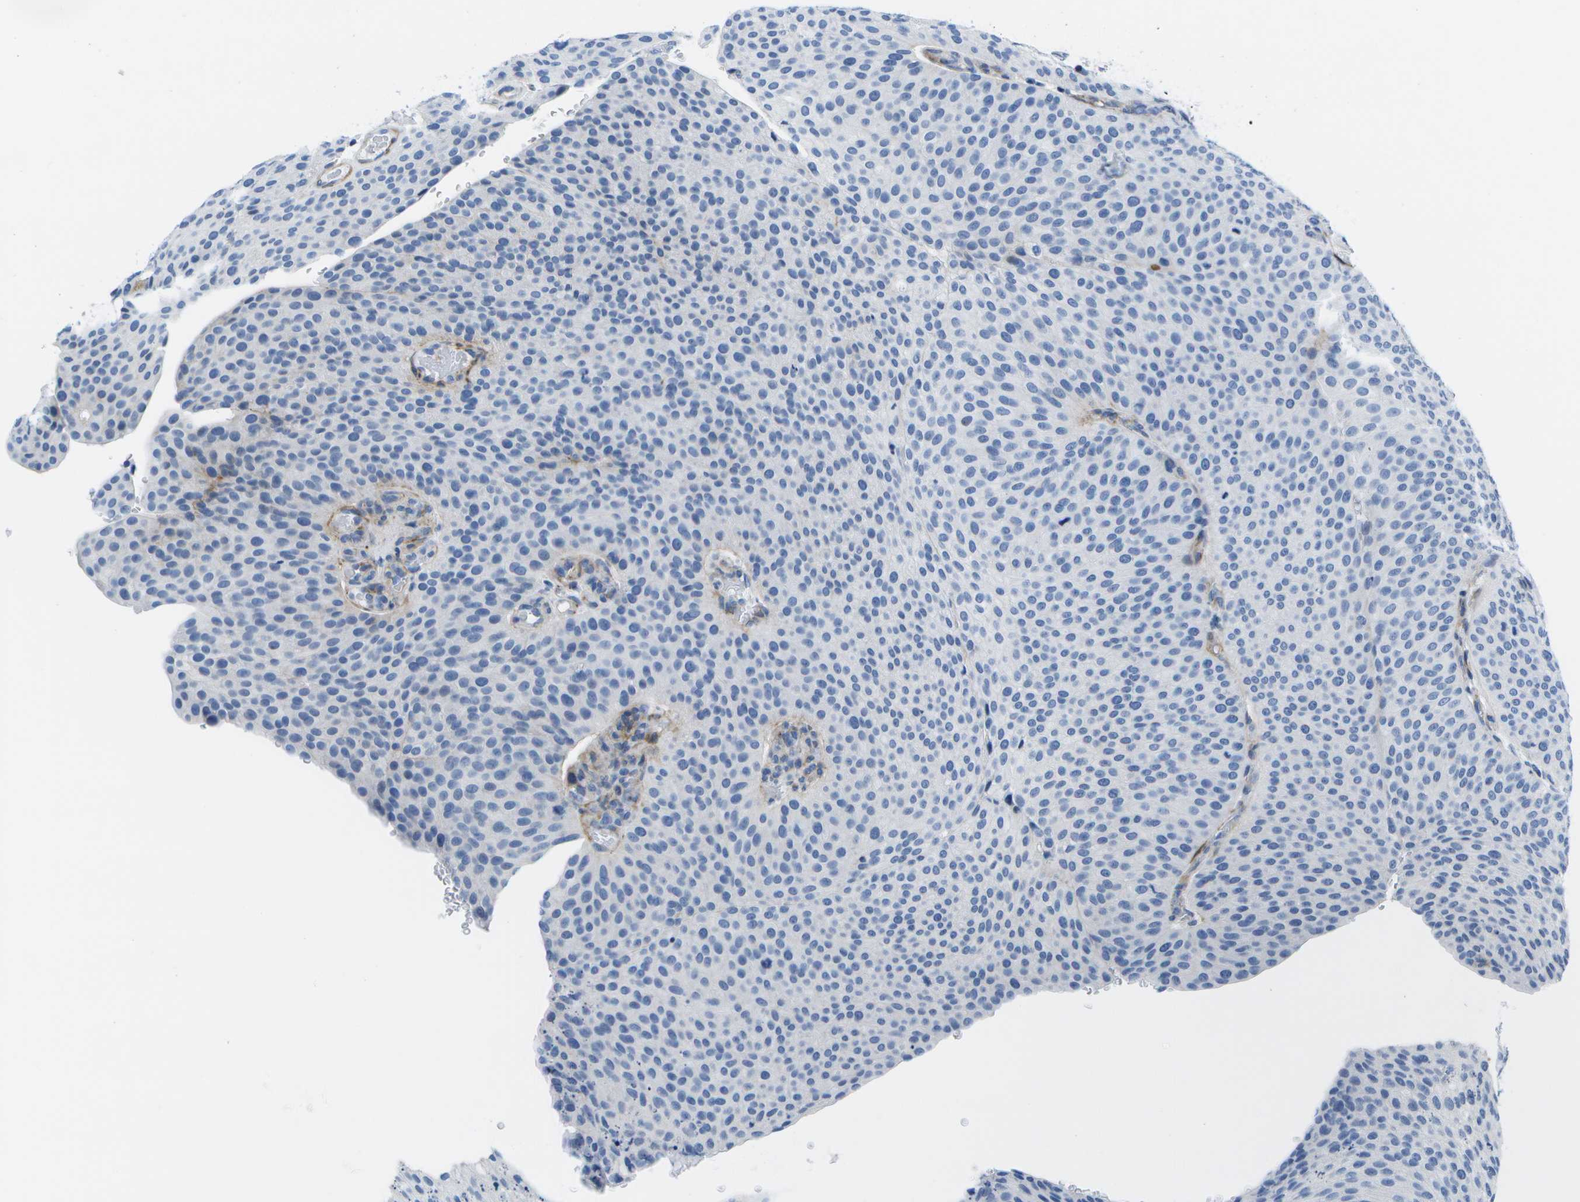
{"staining": {"intensity": "negative", "quantity": "none", "location": "none"}, "tissue": "urothelial cancer", "cell_type": "Tumor cells", "image_type": "cancer", "snomed": [{"axis": "morphology", "description": "Urothelial carcinoma, Low grade"}, {"axis": "topography", "description": "Smooth muscle"}, {"axis": "topography", "description": "Urinary bladder"}], "caption": "Immunohistochemical staining of human low-grade urothelial carcinoma displays no significant staining in tumor cells.", "gene": "ADGRG6", "patient": {"sex": "male", "age": 60}}